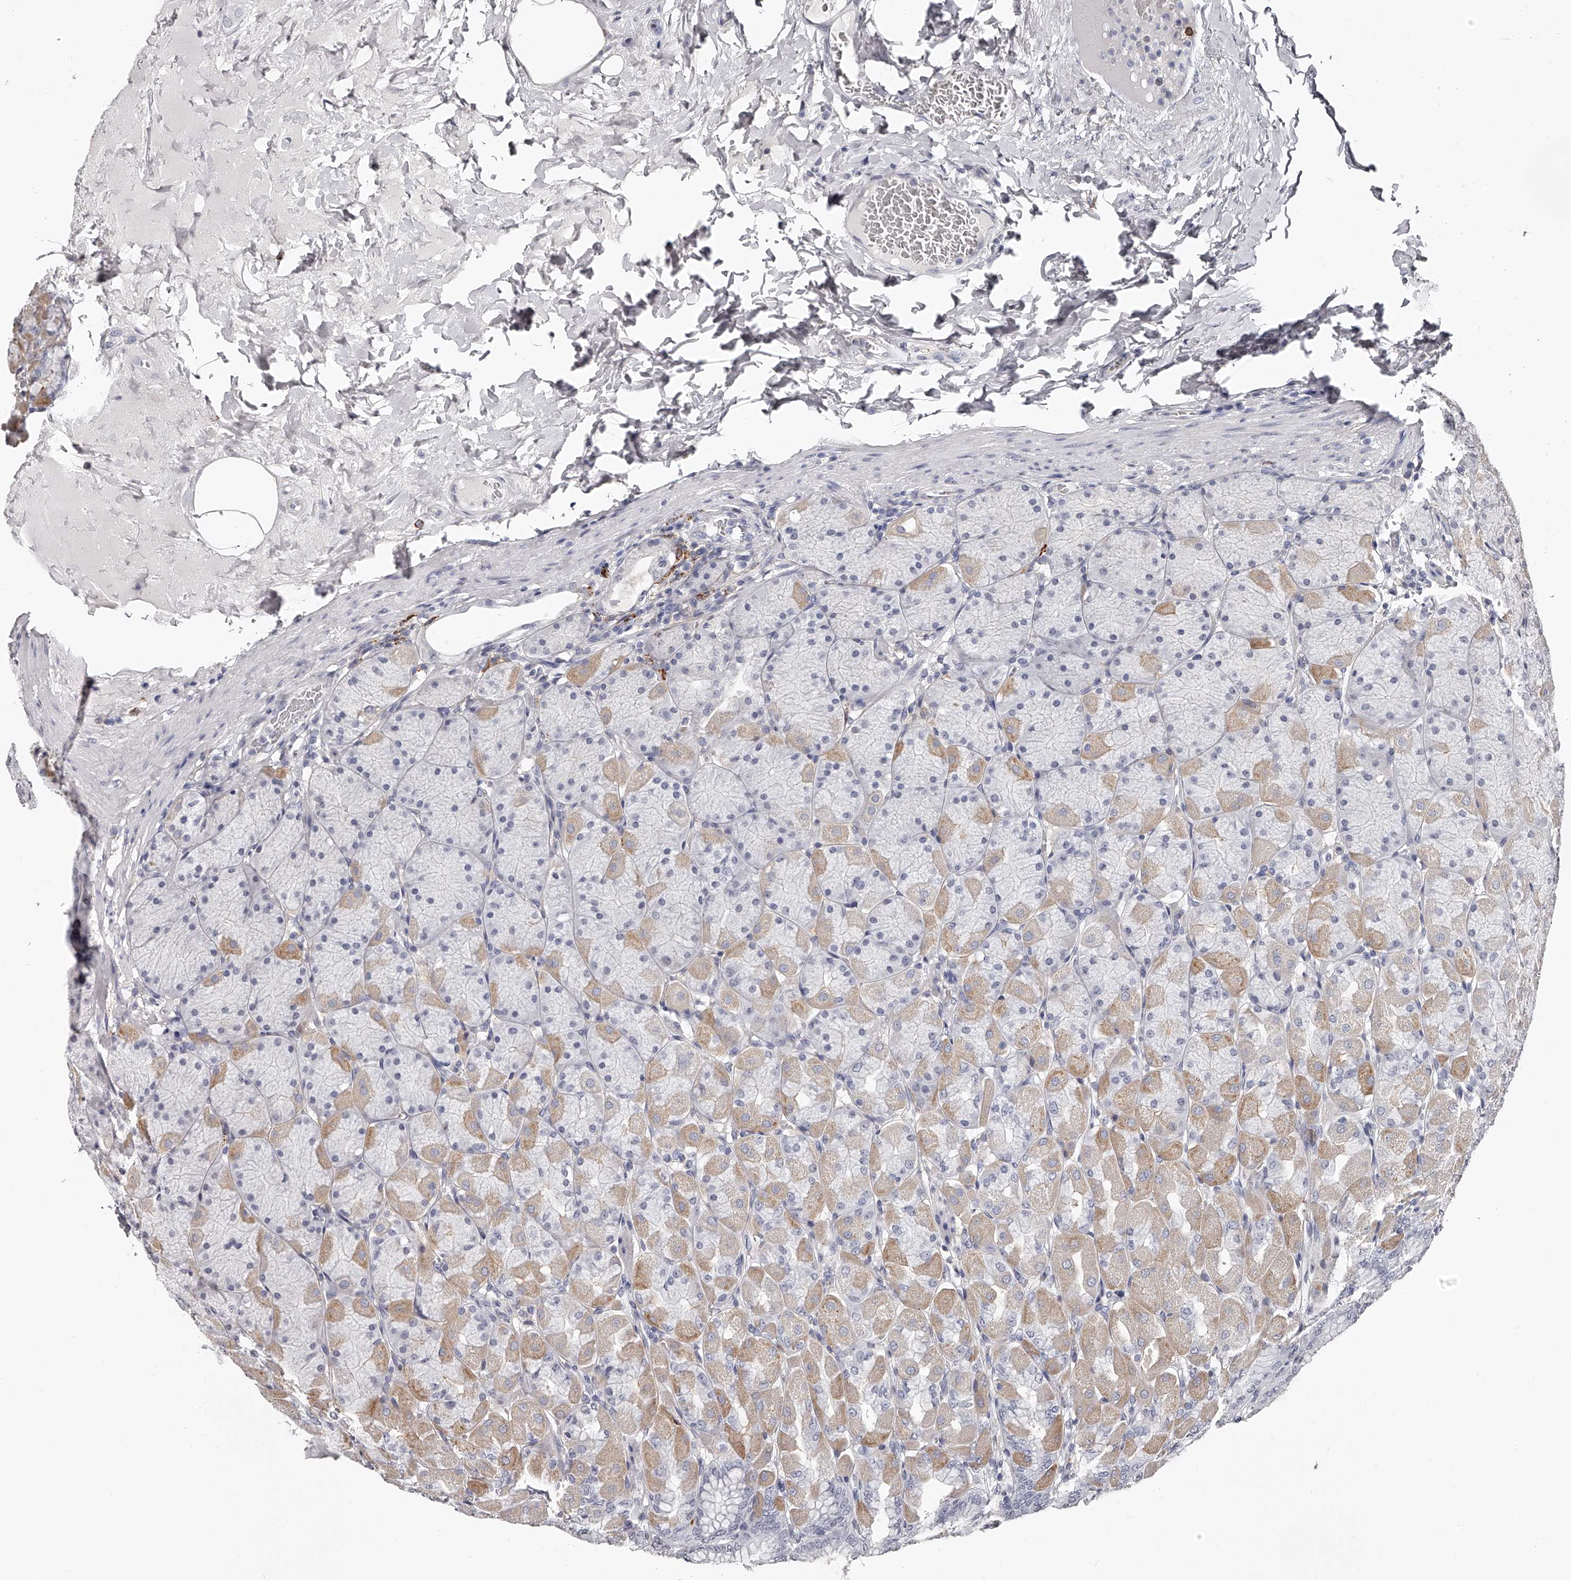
{"staining": {"intensity": "weak", "quantity": "25%-75%", "location": "cytoplasmic/membranous"}, "tissue": "stomach", "cell_type": "Glandular cells", "image_type": "normal", "snomed": [{"axis": "morphology", "description": "Normal tissue, NOS"}, {"axis": "topography", "description": "Stomach, upper"}], "caption": "An immunohistochemistry (IHC) photomicrograph of normal tissue is shown. Protein staining in brown highlights weak cytoplasmic/membranous positivity in stomach within glandular cells.", "gene": "PACSIN1", "patient": {"sex": "female", "age": 56}}